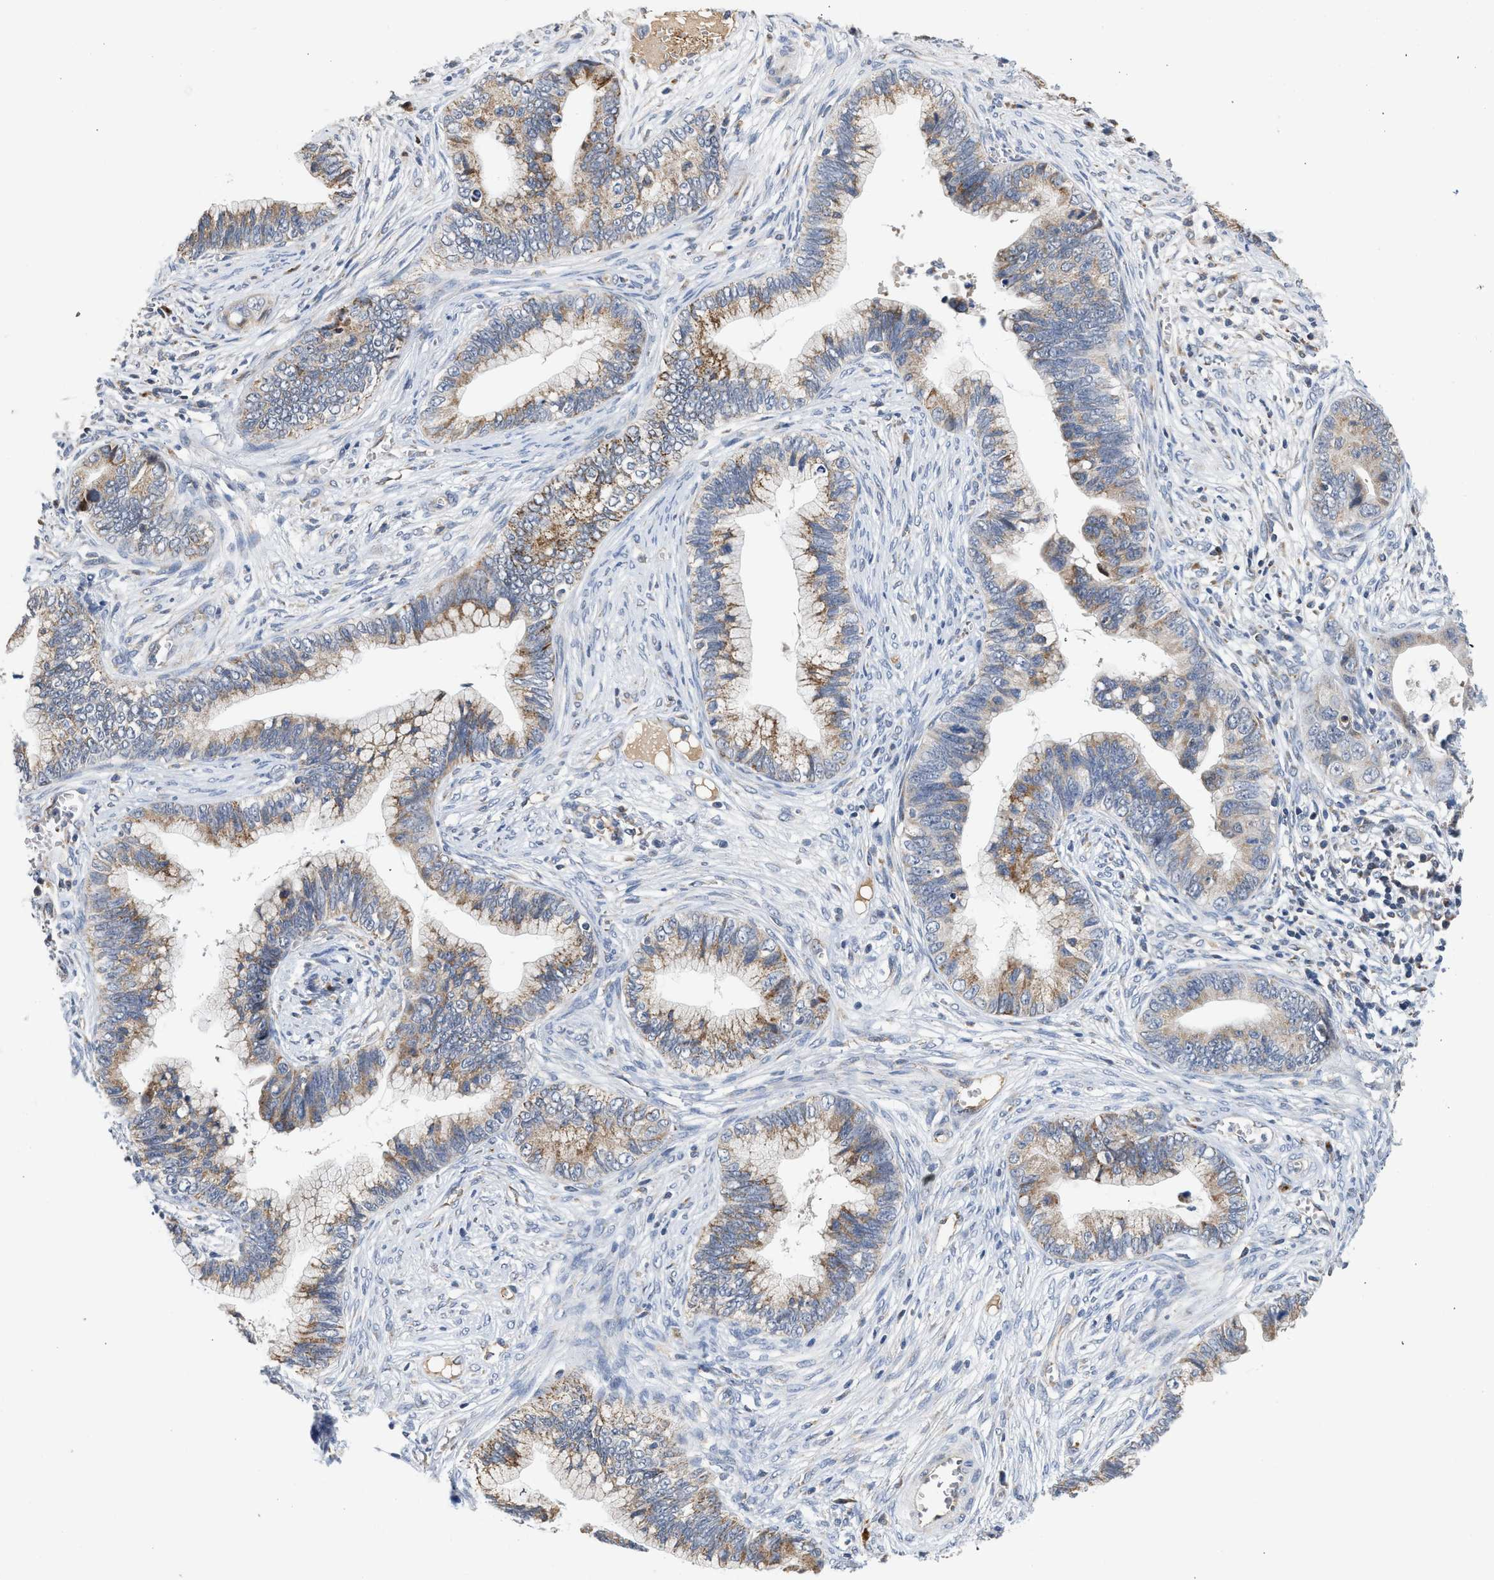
{"staining": {"intensity": "weak", "quantity": ">75%", "location": "cytoplasmic/membranous"}, "tissue": "cervical cancer", "cell_type": "Tumor cells", "image_type": "cancer", "snomed": [{"axis": "morphology", "description": "Adenocarcinoma, NOS"}, {"axis": "topography", "description": "Cervix"}], "caption": "Cervical cancer was stained to show a protein in brown. There is low levels of weak cytoplasmic/membranous positivity in about >75% of tumor cells.", "gene": "PIM1", "patient": {"sex": "female", "age": 44}}